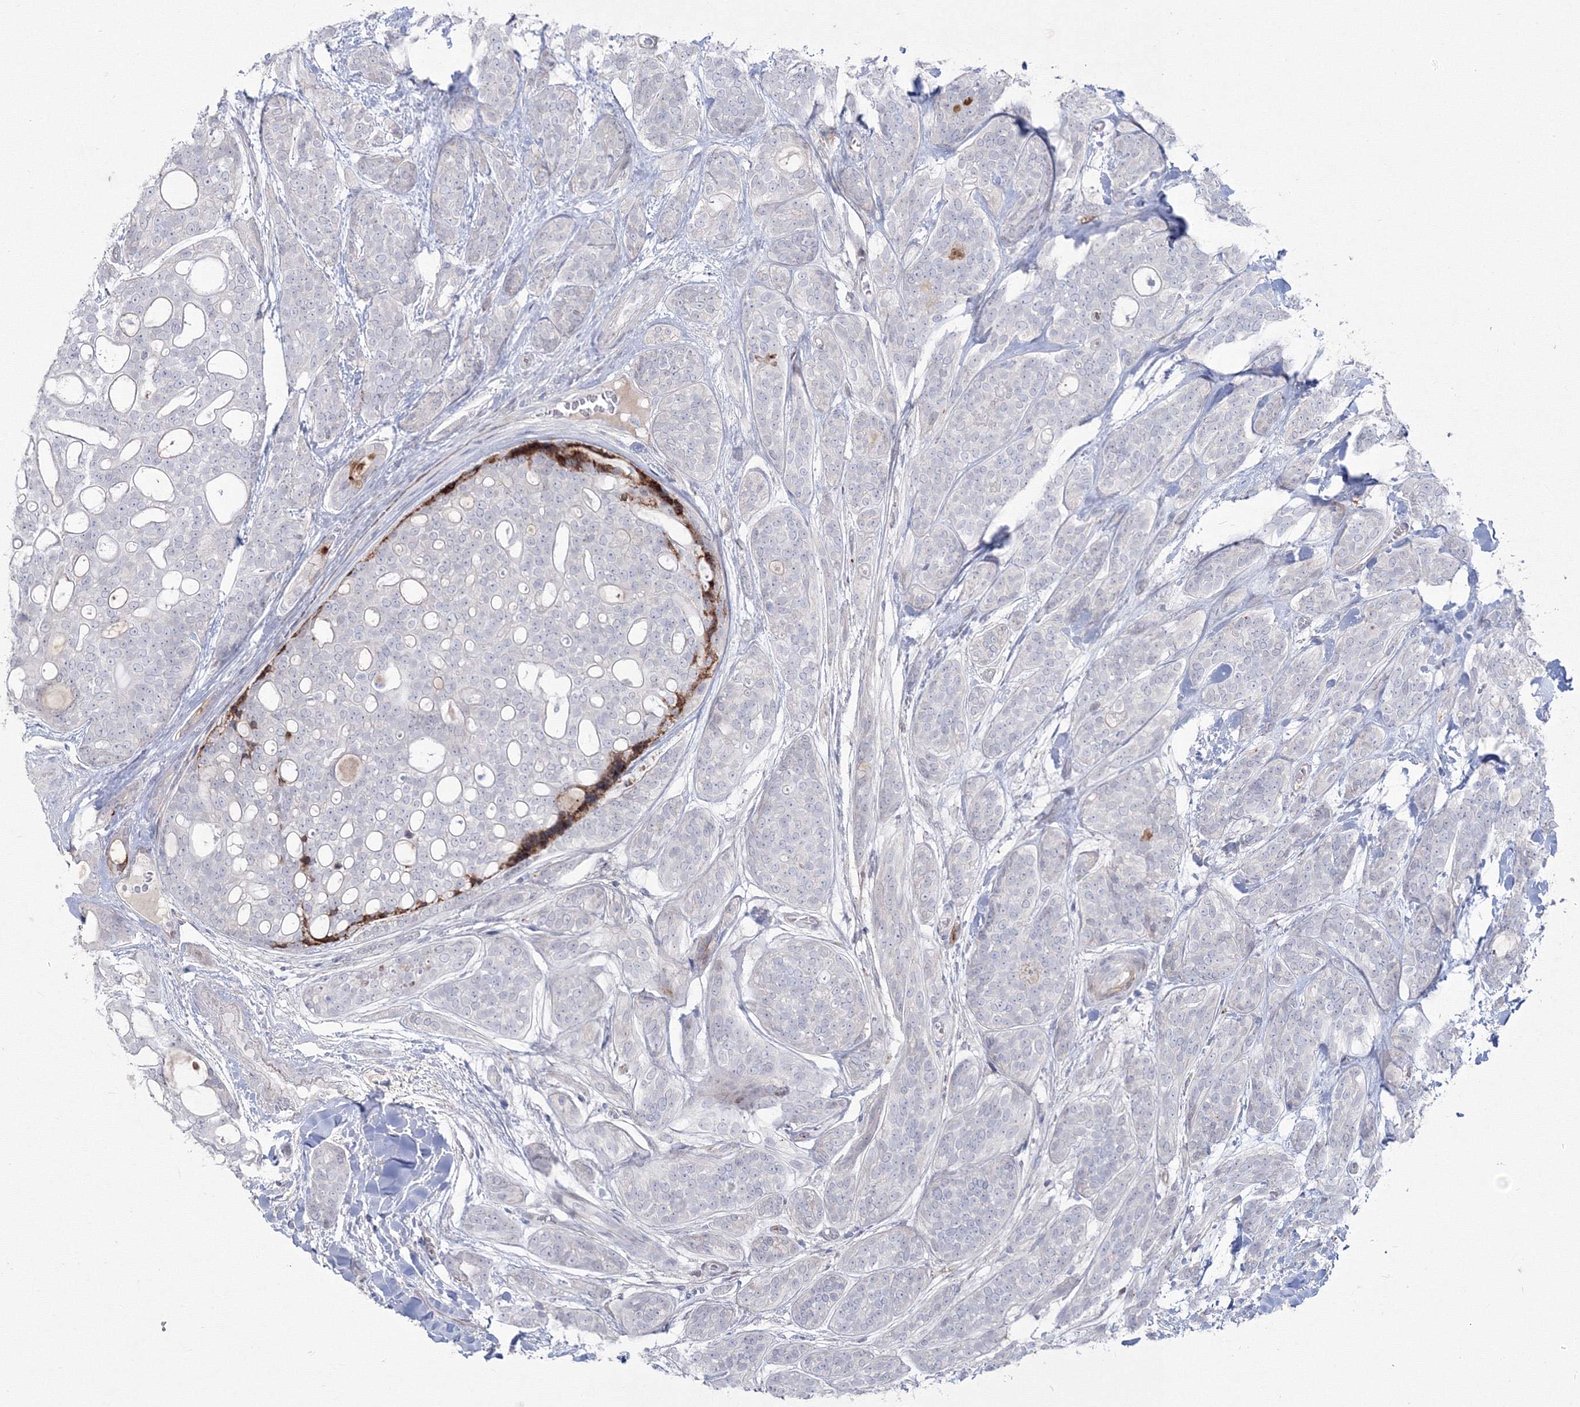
{"staining": {"intensity": "negative", "quantity": "none", "location": "none"}, "tissue": "head and neck cancer", "cell_type": "Tumor cells", "image_type": "cancer", "snomed": [{"axis": "morphology", "description": "Adenocarcinoma, NOS"}, {"axis": "topography", "description": "Head-Neck"}], "caption": "The image displays no significant positivity in tumor cells of adenocarcinoma (head and neck).", "gene": "HYAL2", "patient": {"sex": "male", "age": 66}}